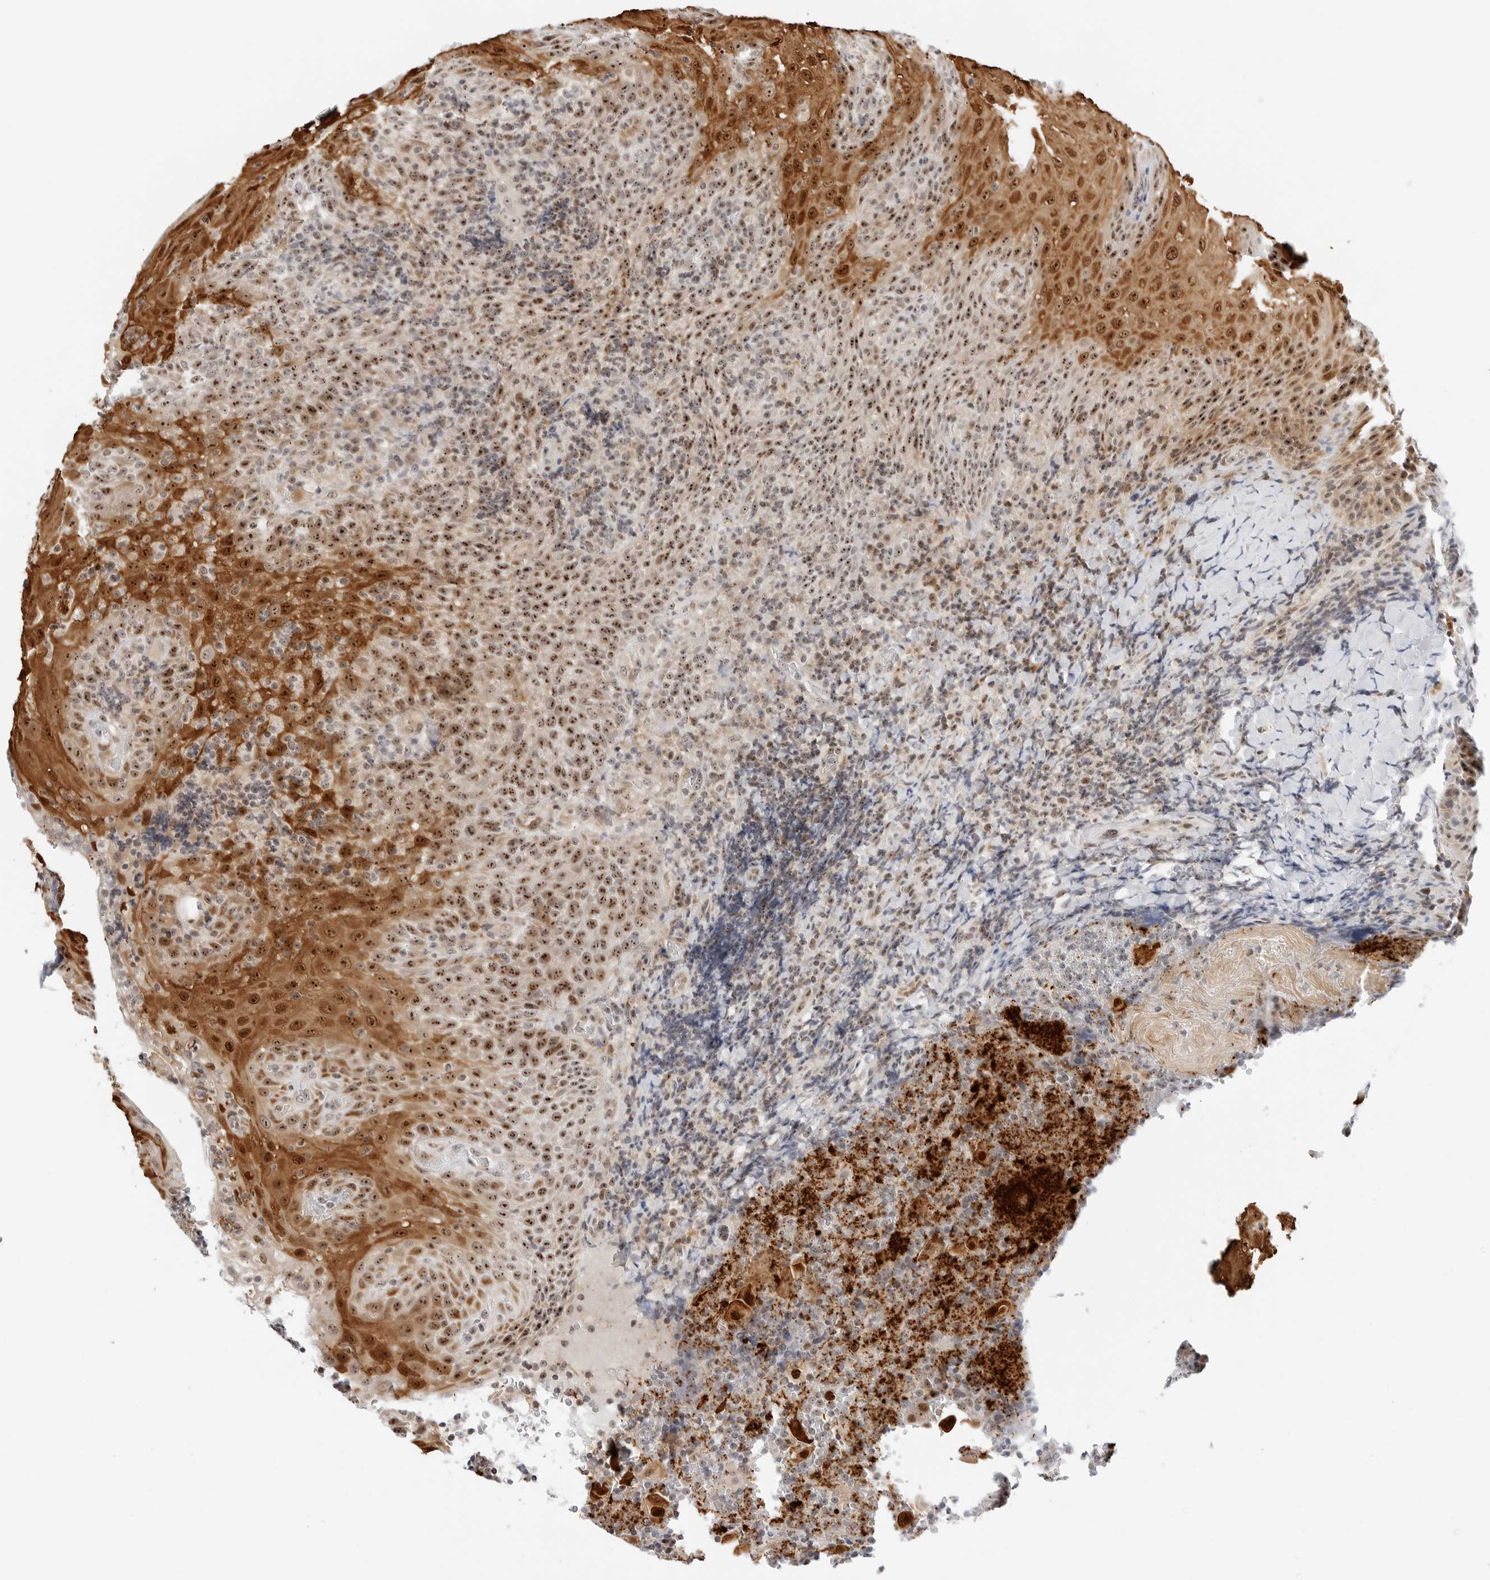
{"staining": {"intensity": "moderate", "quantity": "<25%", "location": "nuclear"}, "tissue": "tonsil", "cell_type": "Germinal center cells", "image_type": "normal", "snomed": [{"axis": "morphology", "description": "Normal tissue, NOS"}, {"axis": "topography", "description": "Tonsil"}], "caption": "This is an image of IHC staining of unremarkable tonsil, which shows moderate positivity in the nuclear of germinal center cells.", "gene": "RIMKLA", "patient": {"sex": "male", "age": 37}}